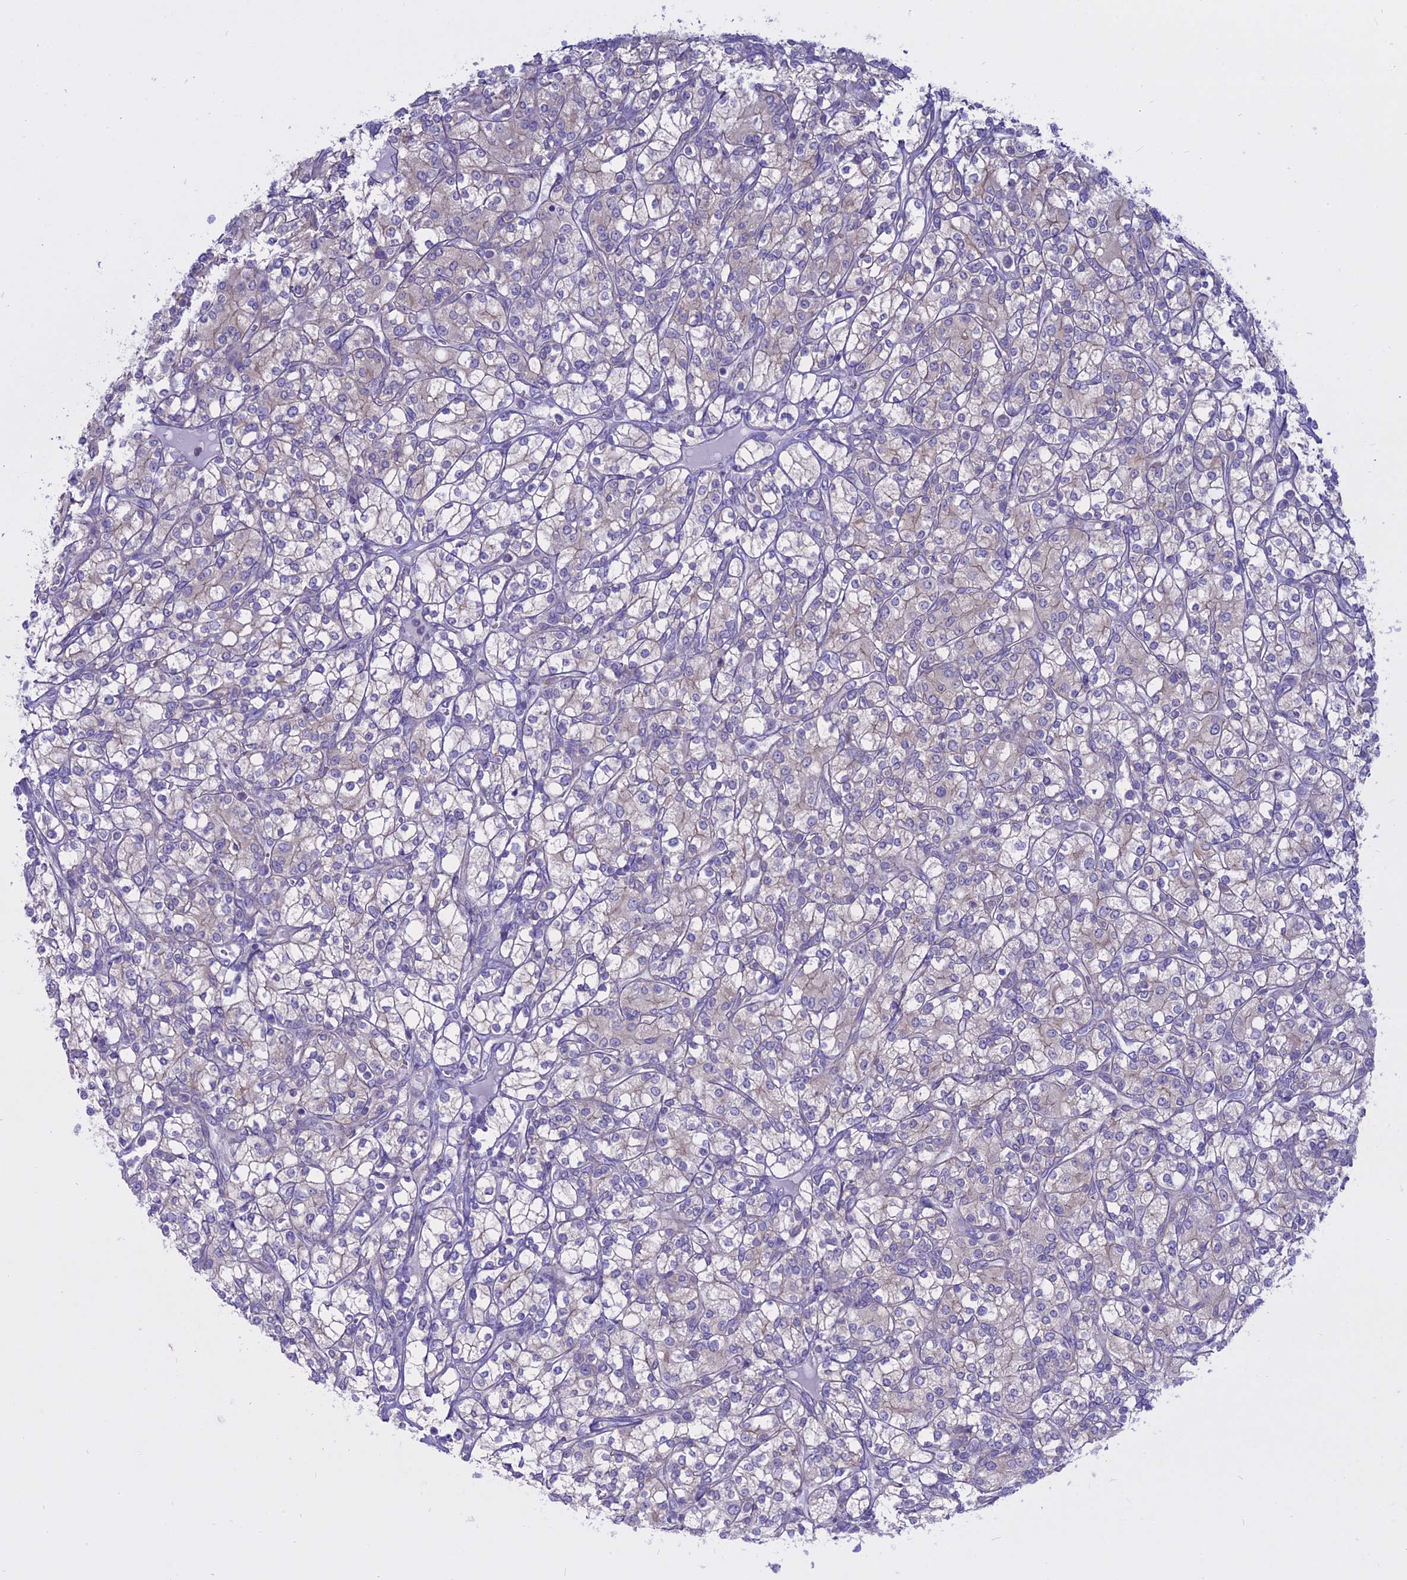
{"staining": {"intensity": "negative", "quantity": "none", "location": "none"}, "tissue": "renal cancer", "cell_type": "Tumor cells", "image_type": "cancer", "snomed": [{"axis": "morphology", "description": "Adenocarcinoma, NOS"}, {"axis": "topography", "description": "Kidney"}], "caption": "The IHC histopathology image has no significant positivity in tumor cells of adenocarcinoma (renal) tissue. The staining is performed using DAB (3,3'-diaminobenzidine) brown chromogen with nuclei counter-stained in using hematoxylin.", "gene": "AHCYL1", "patient": {"sex": "male", "age": 77}}